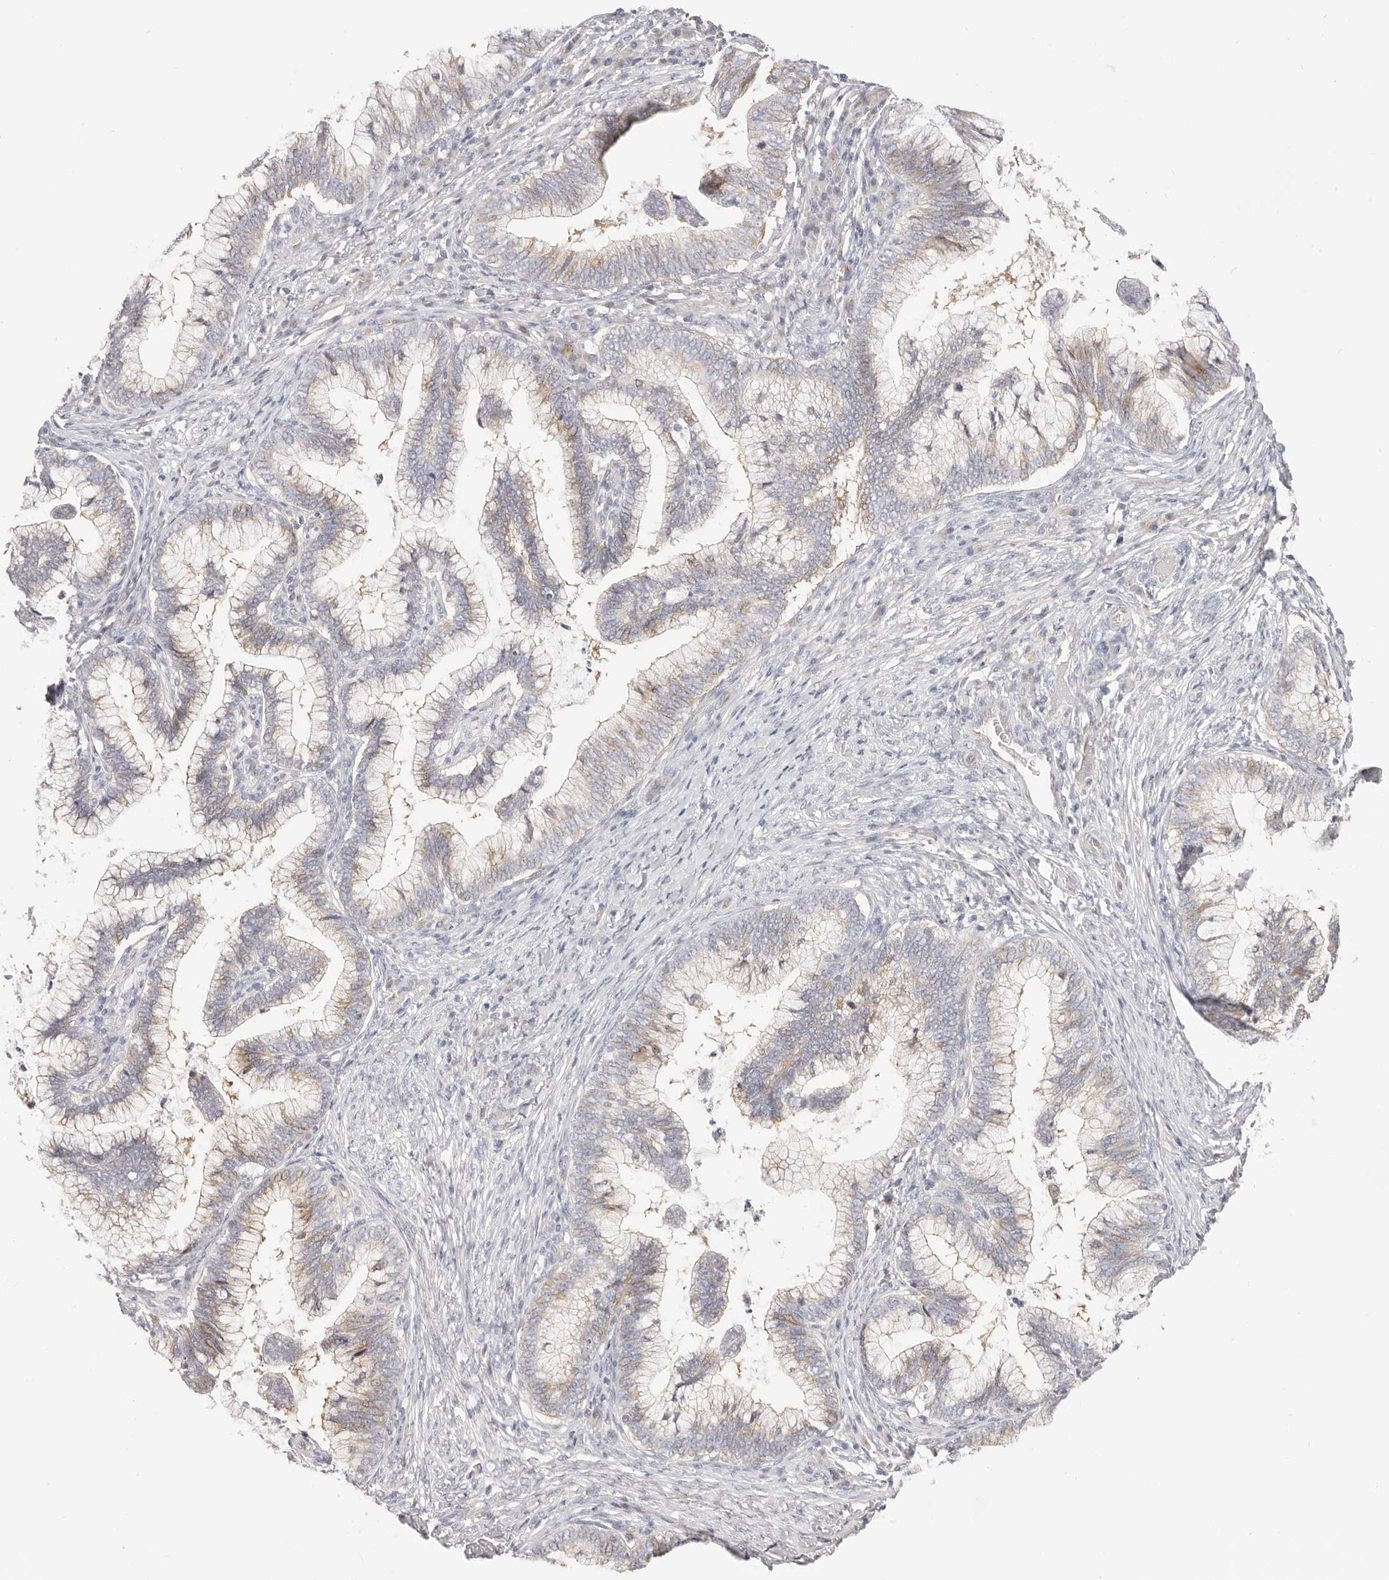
{"staining": {"intensity": "weak", "quantity": "<25%", "location": "cytoplasmic/membranous"}, "tissue": "cervical cancer", "cell_type": "Tumor cells", "image_type": "cancer", "snomed": [{"axis": "morphology", "description": "Adenocarcinoma, NOS"}, {"axis": "topography", "description": "Cervix"}], "caption": "High power microscopy micrograph of an IHC micrograph of cervical cancer (adenocarcinoma), revealing no significant positivity in tumor cells.", "gene": "DTNBP1", "patient": {"sex": "female", "age": 36}}